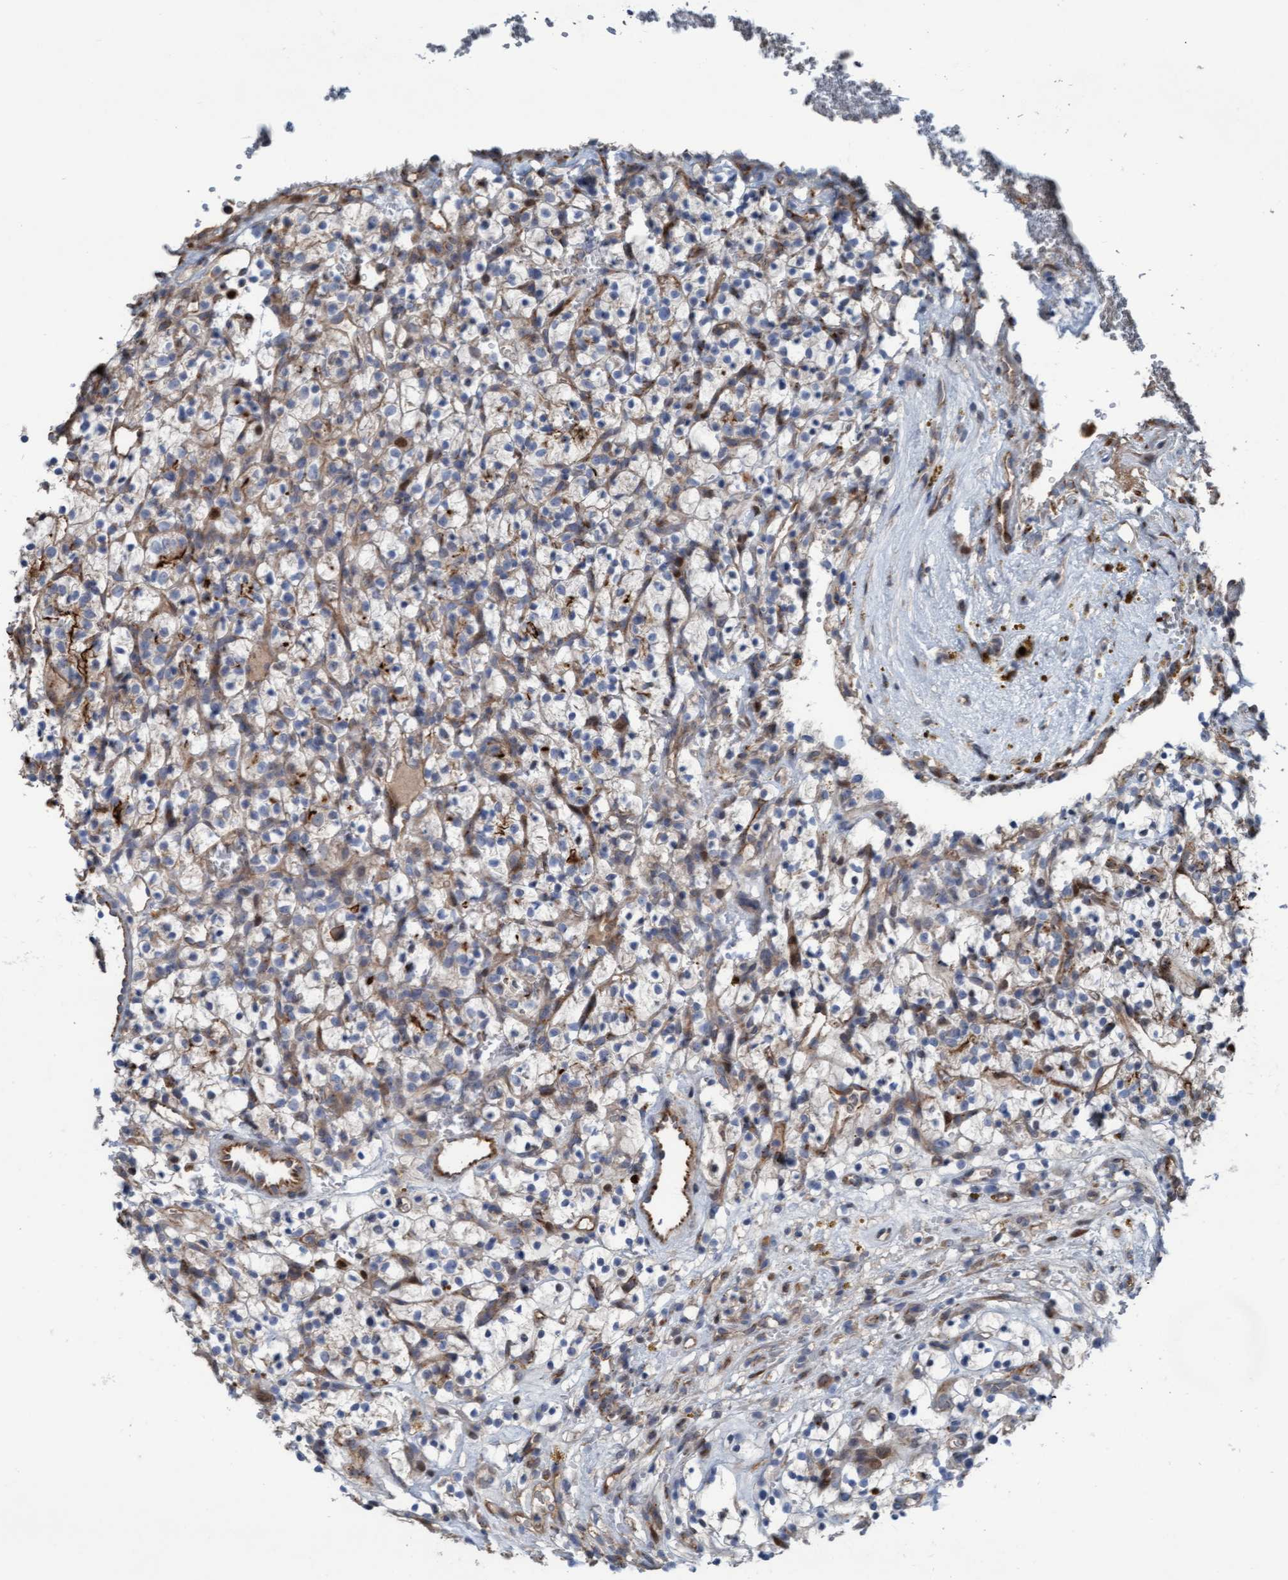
{"staining": {"intensity": "weak", "quantity": "25%-75%", "location": "cytoplasmic/membranous"}, "tissue": "renal cancer", "cell_type": "Tumor cells", "image_type": "cancer", "snomed": [{"axis": "morphology", "description": "Adenocarcinoma, NOS"}, {"axis": "topography", "description": "Kidney"}], "caption": "Renal cancer was stained to show a protein in brown. There is low levels of weak cytoplasmic/membranous expression in about 25%-75% of tumor cells.", "gene": "KLHL26", "patient": {"sex": "female", "age": 57}}